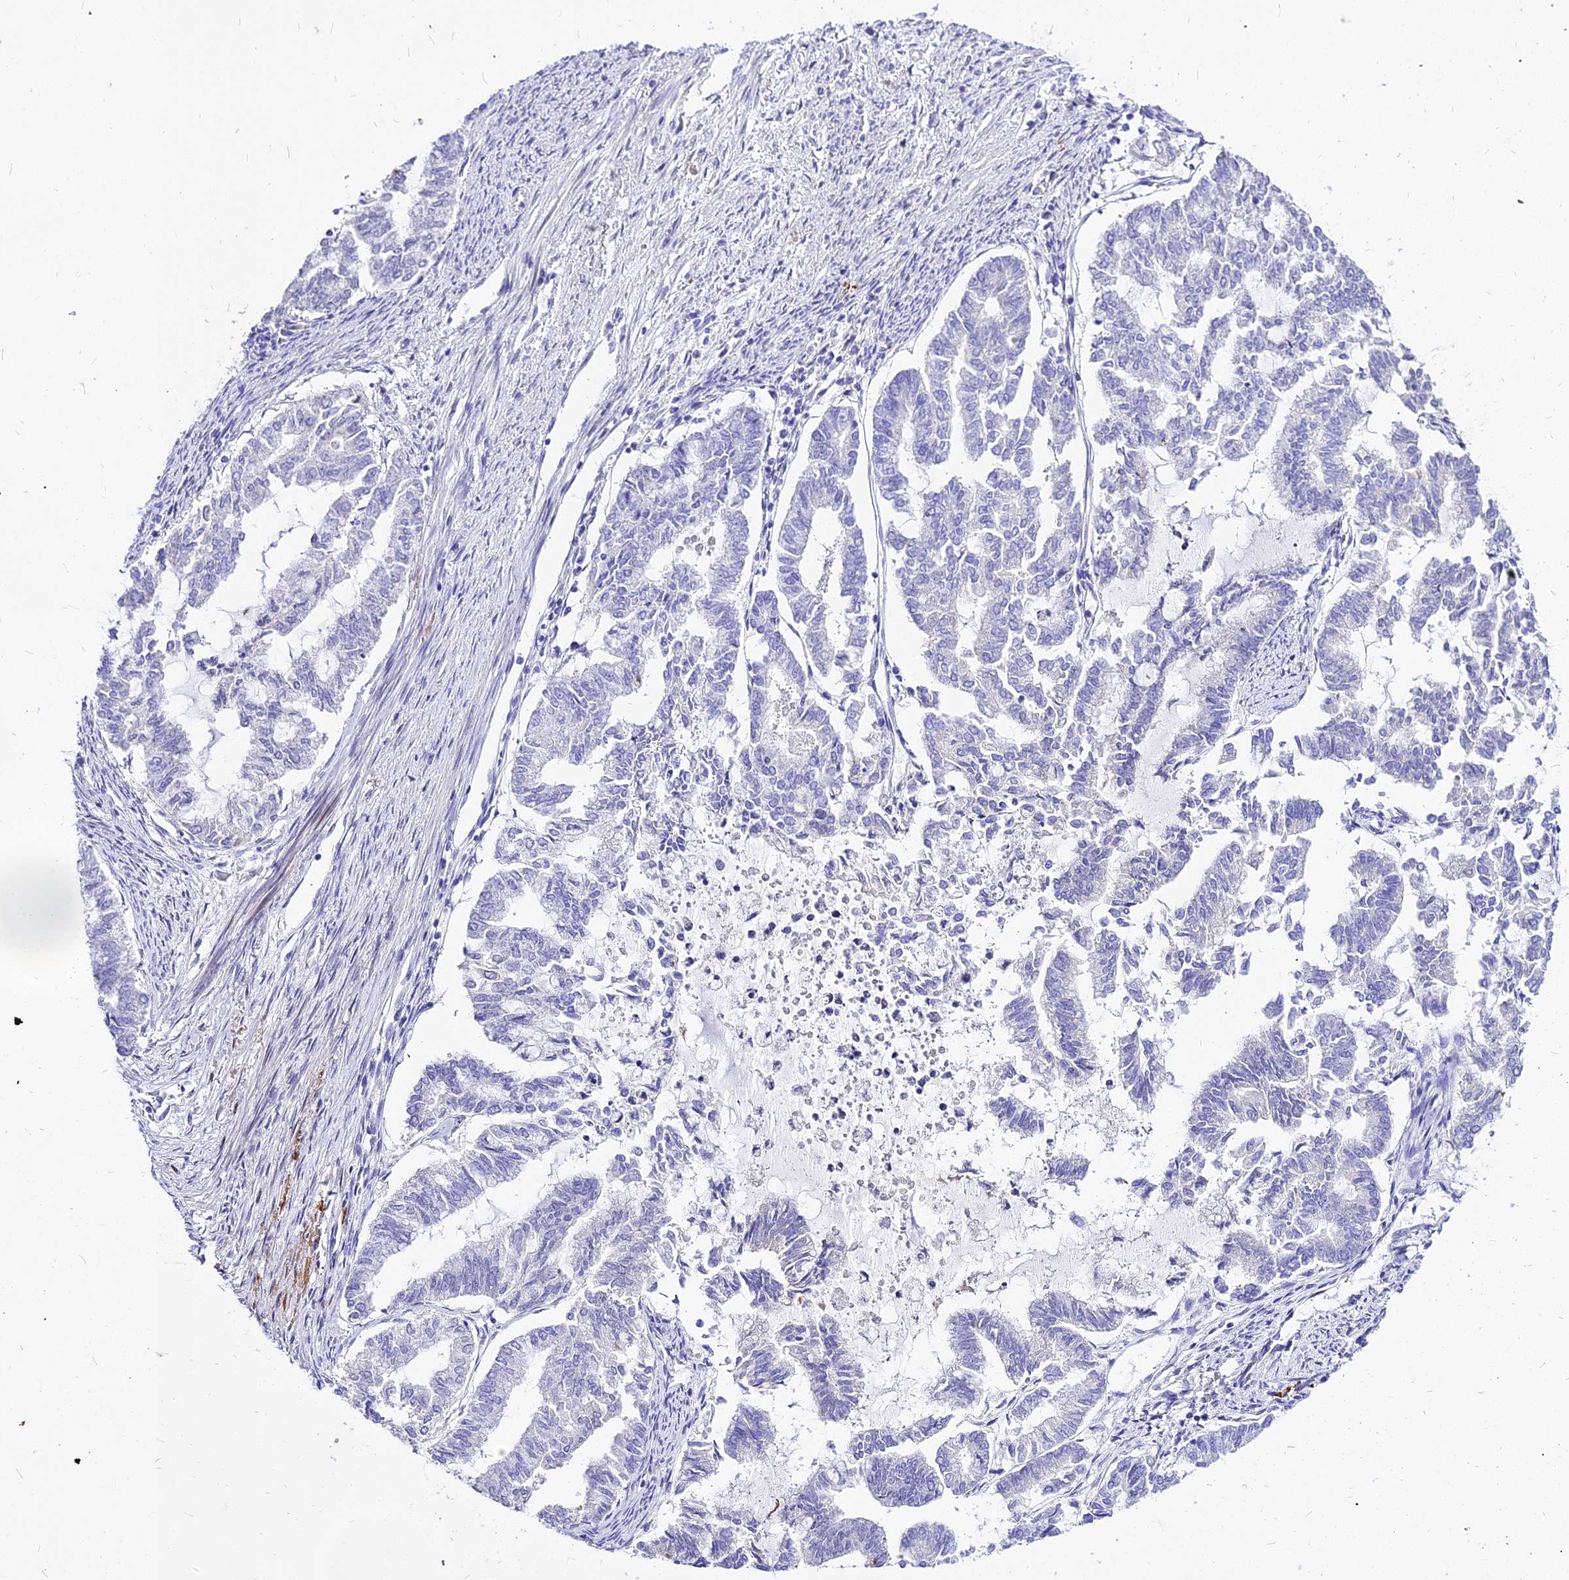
{"staining": {"intensity": "negative", "quantity": "none", "location": "none"}, "tissue": "endometrial cancer", "cell_type": "Tumor cells", "image_type": "cancer", "snomed": [{"axis": "morphology", "description": "Adenocarcinoma, NOS"}, {"axis": "topography", "description": "Endometrium"}], "caption": "Protein analysis of endometrial adenocarcinoma exhibits no significant staining in tumor cells.", "gene": "CARD18", "patient": {"sex": "female", "age": 79}}